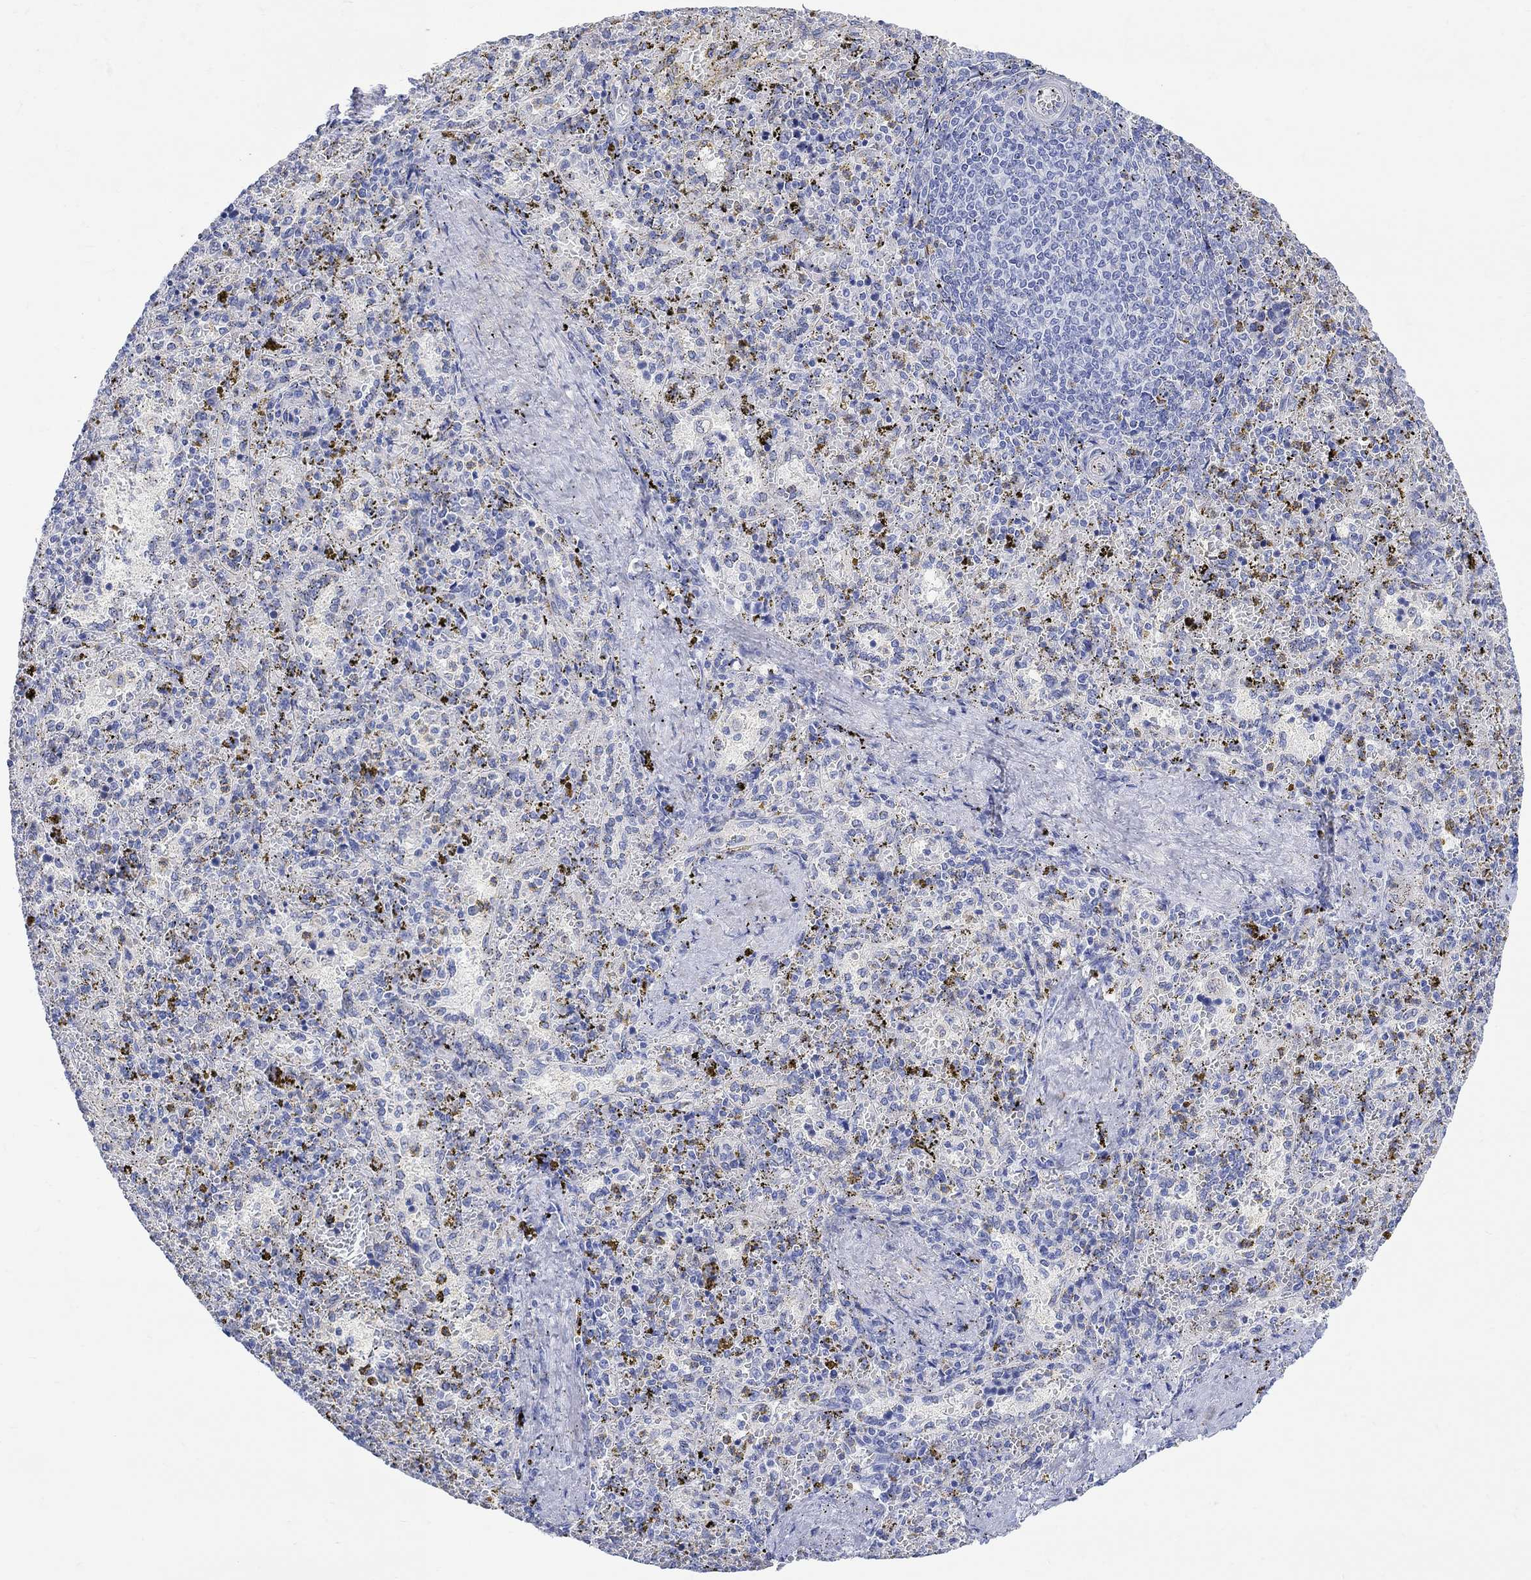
{"staining": {"intensity": "negative", "quantity": "none", "location": "none"}, "tissue": "spleen", "cell_type": "Cells in red pulp", "image_type": "normal", "snomed": [{"axis": "morphology", "description": "Normal tissue, NOS"}, {"axis": "topography", "description": "Spleen"}], "caption": "This photomicrograph is of unremarkable spleen stained with IHC to label a protein in brown with the nuclei are counter-stained blue. There is no staining in cells in red pulp.", "gene": "MYL1", "patient": {"sex": "female", "age": 50}}